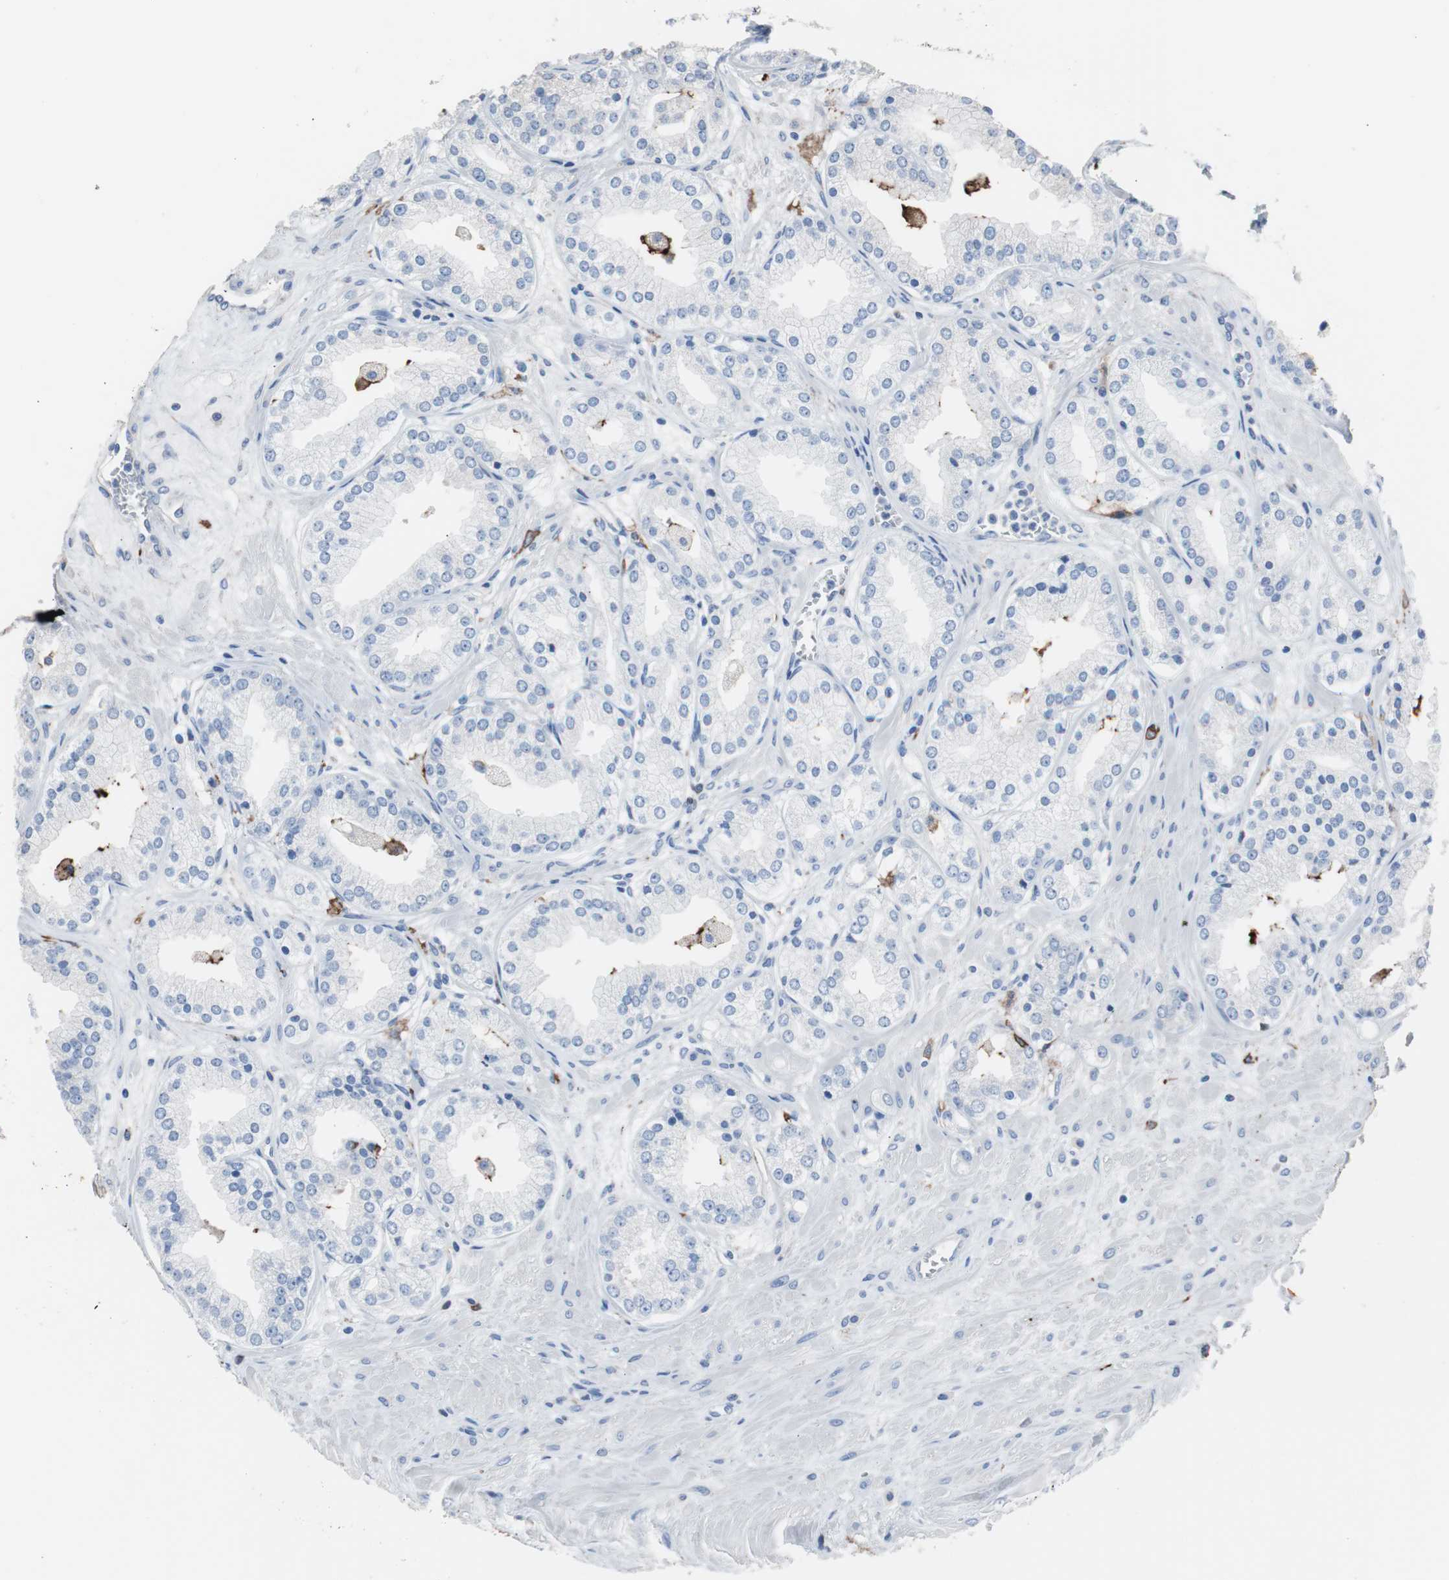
{"staining": {"intensity": "negative", "quantity": "none", "location": "none"}, "tissue": "prostate cancer", "cell_type": "Tumor cells", "image_type": "cancer", "snomed": [{"axis": "morphology", "description": "Adenocarcinoma, High grade"}, {"axis": "topography", "description": "Prostate"}], "caption": "Immunohistochemistry (IHC) photomicrograph of neoplastic tissue: high-grade adenocarcinoma (prostate) stained with DAB exhibits no significant protein staining in tumor cells. (DAB immunohistochemistry with hematoxylin counter stain).", "gene": "FCGR2B", "patient": {"sex": "male", "age": 61}}